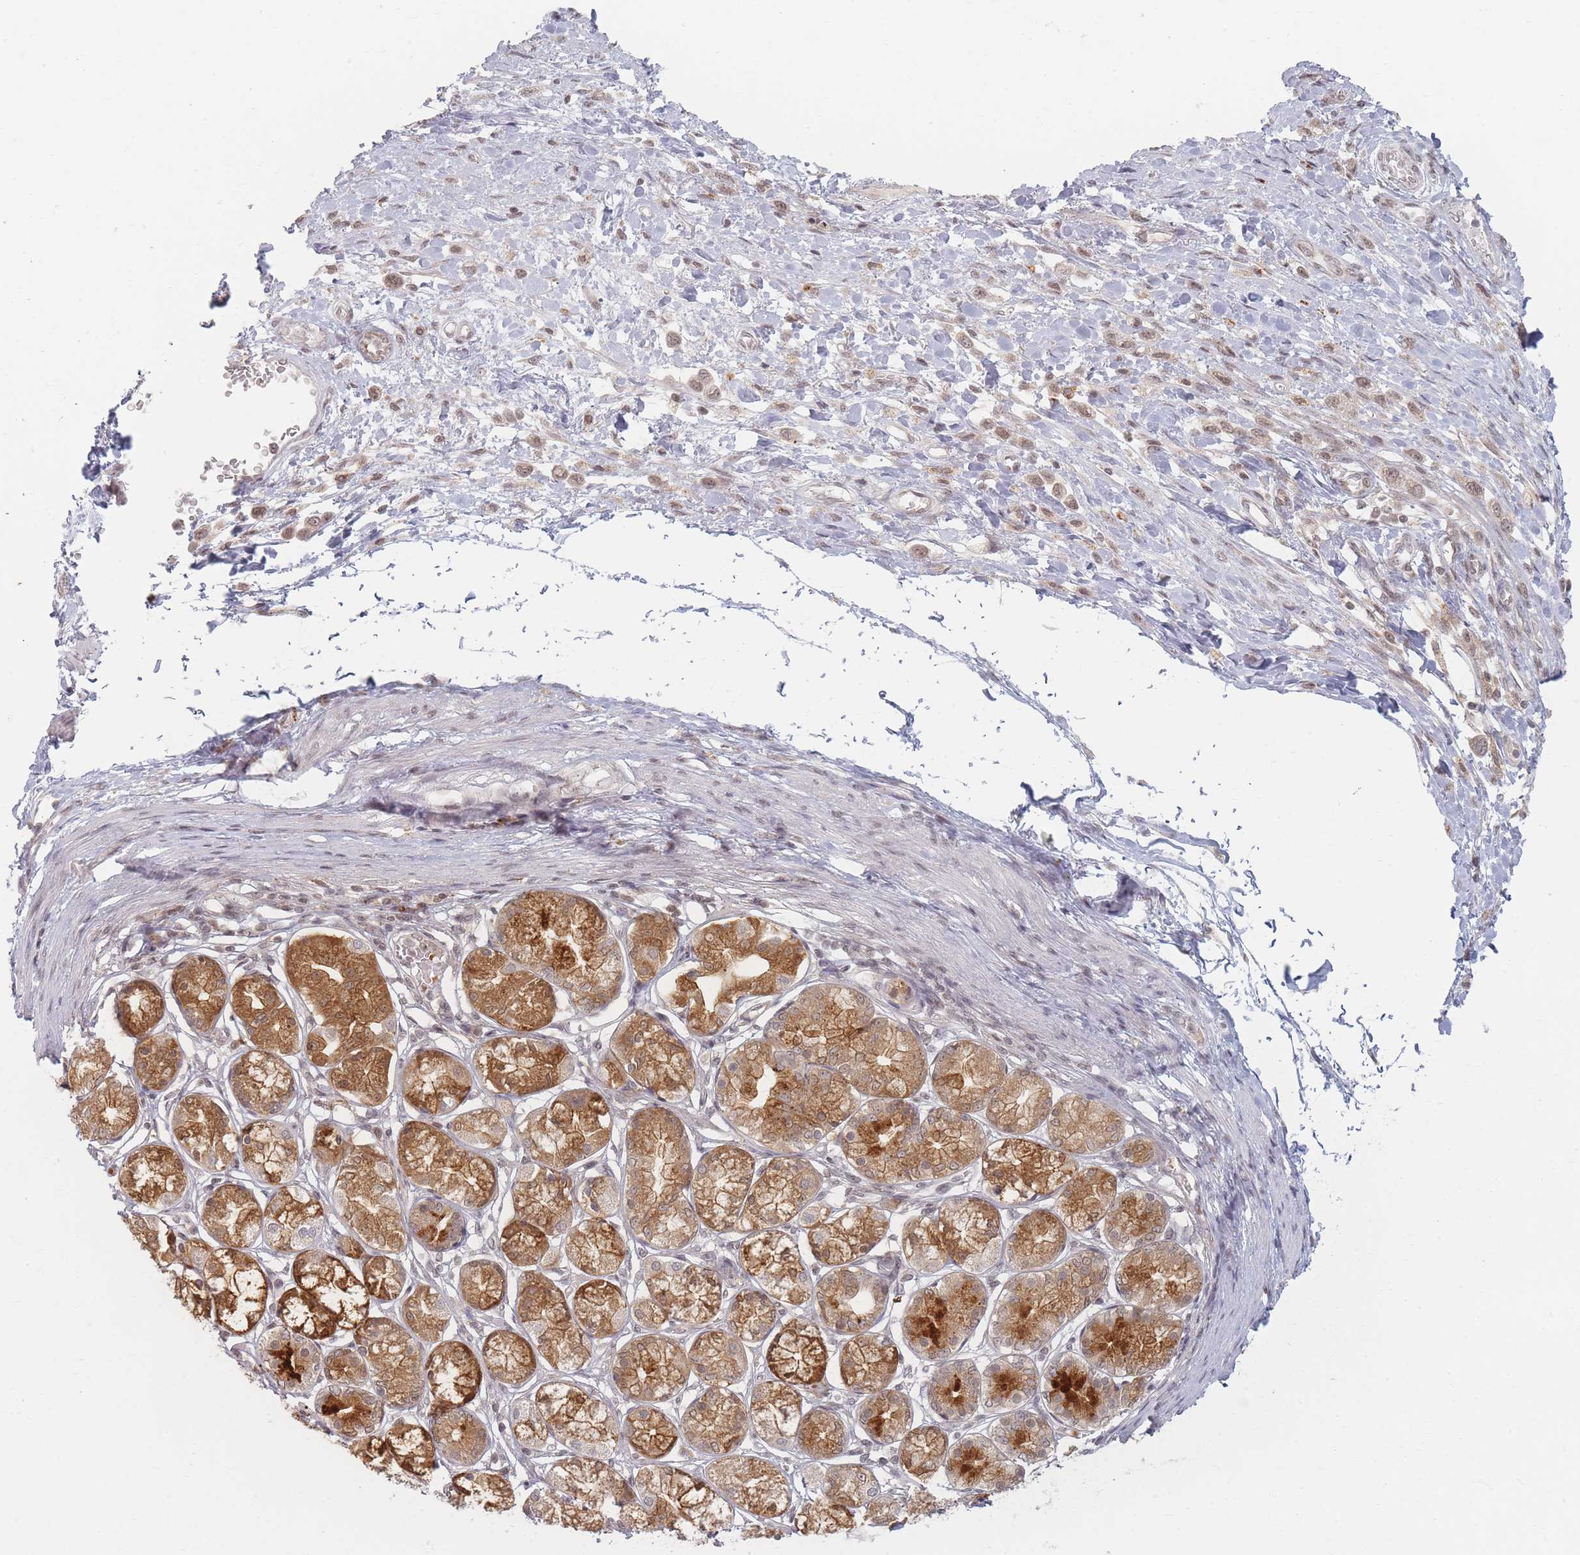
{"staining": {"intensity": "weak", "quantity": ">75%", "location": "nuclear"}, "tissue": "stomach cancer", "cell_type": "Tumor cells", "image_type": "cancer", "snomed": [{"axis": "morphology", "description": "Adenocarcinoma, NOS"}, {"axis": "topography", "description": "Stomach"}], "caption": "Protein staining shows weak nuclear expression in approximately >75% of tumor cells in stomach cancer.", "gene": "SPATA45", "patient": {"sex": "female", "age": 65}}